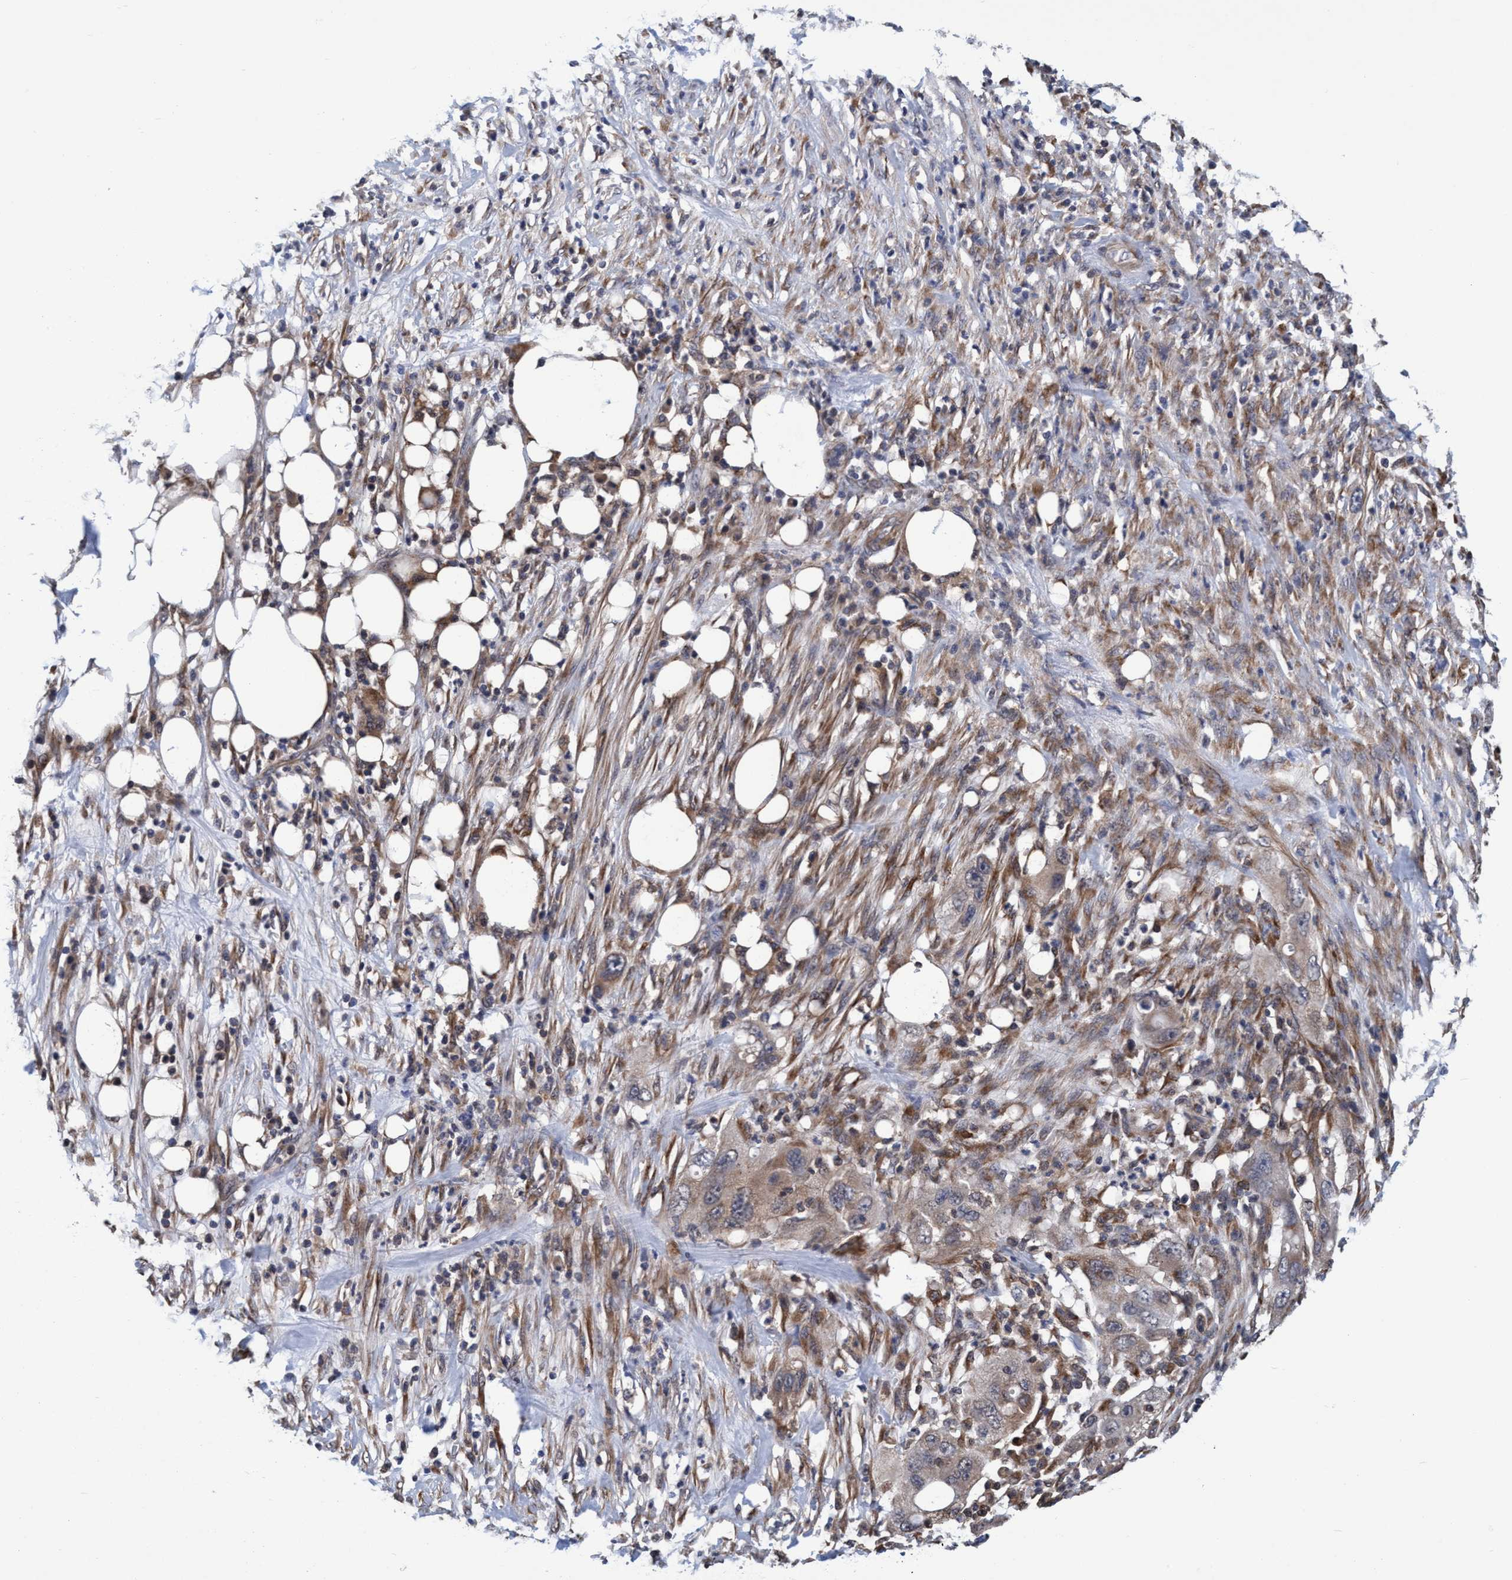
{"staining": {"intensity": "weak", "quantity": ">75%", "location": "cytoplasmic/membranous"}, "tissue": "pancreatic cancer", "cell_type": "Tumor cells", "image_type": "cancer", "snomed": [{"axis": "morphology", "description": "Adenocarcinoma, NOS"}, {"axis": "topography", "description": "Pancreas"}], "caption": "Pancreatic cancer (adenocarcinoma) tissue shows weak cytoplasmic/membranous staining in approximately >75% of tumor cells, visualized by immunohistochemistry.", "gene": "CALCOCO2", "patient": {"sex": "female", "age": 78}}